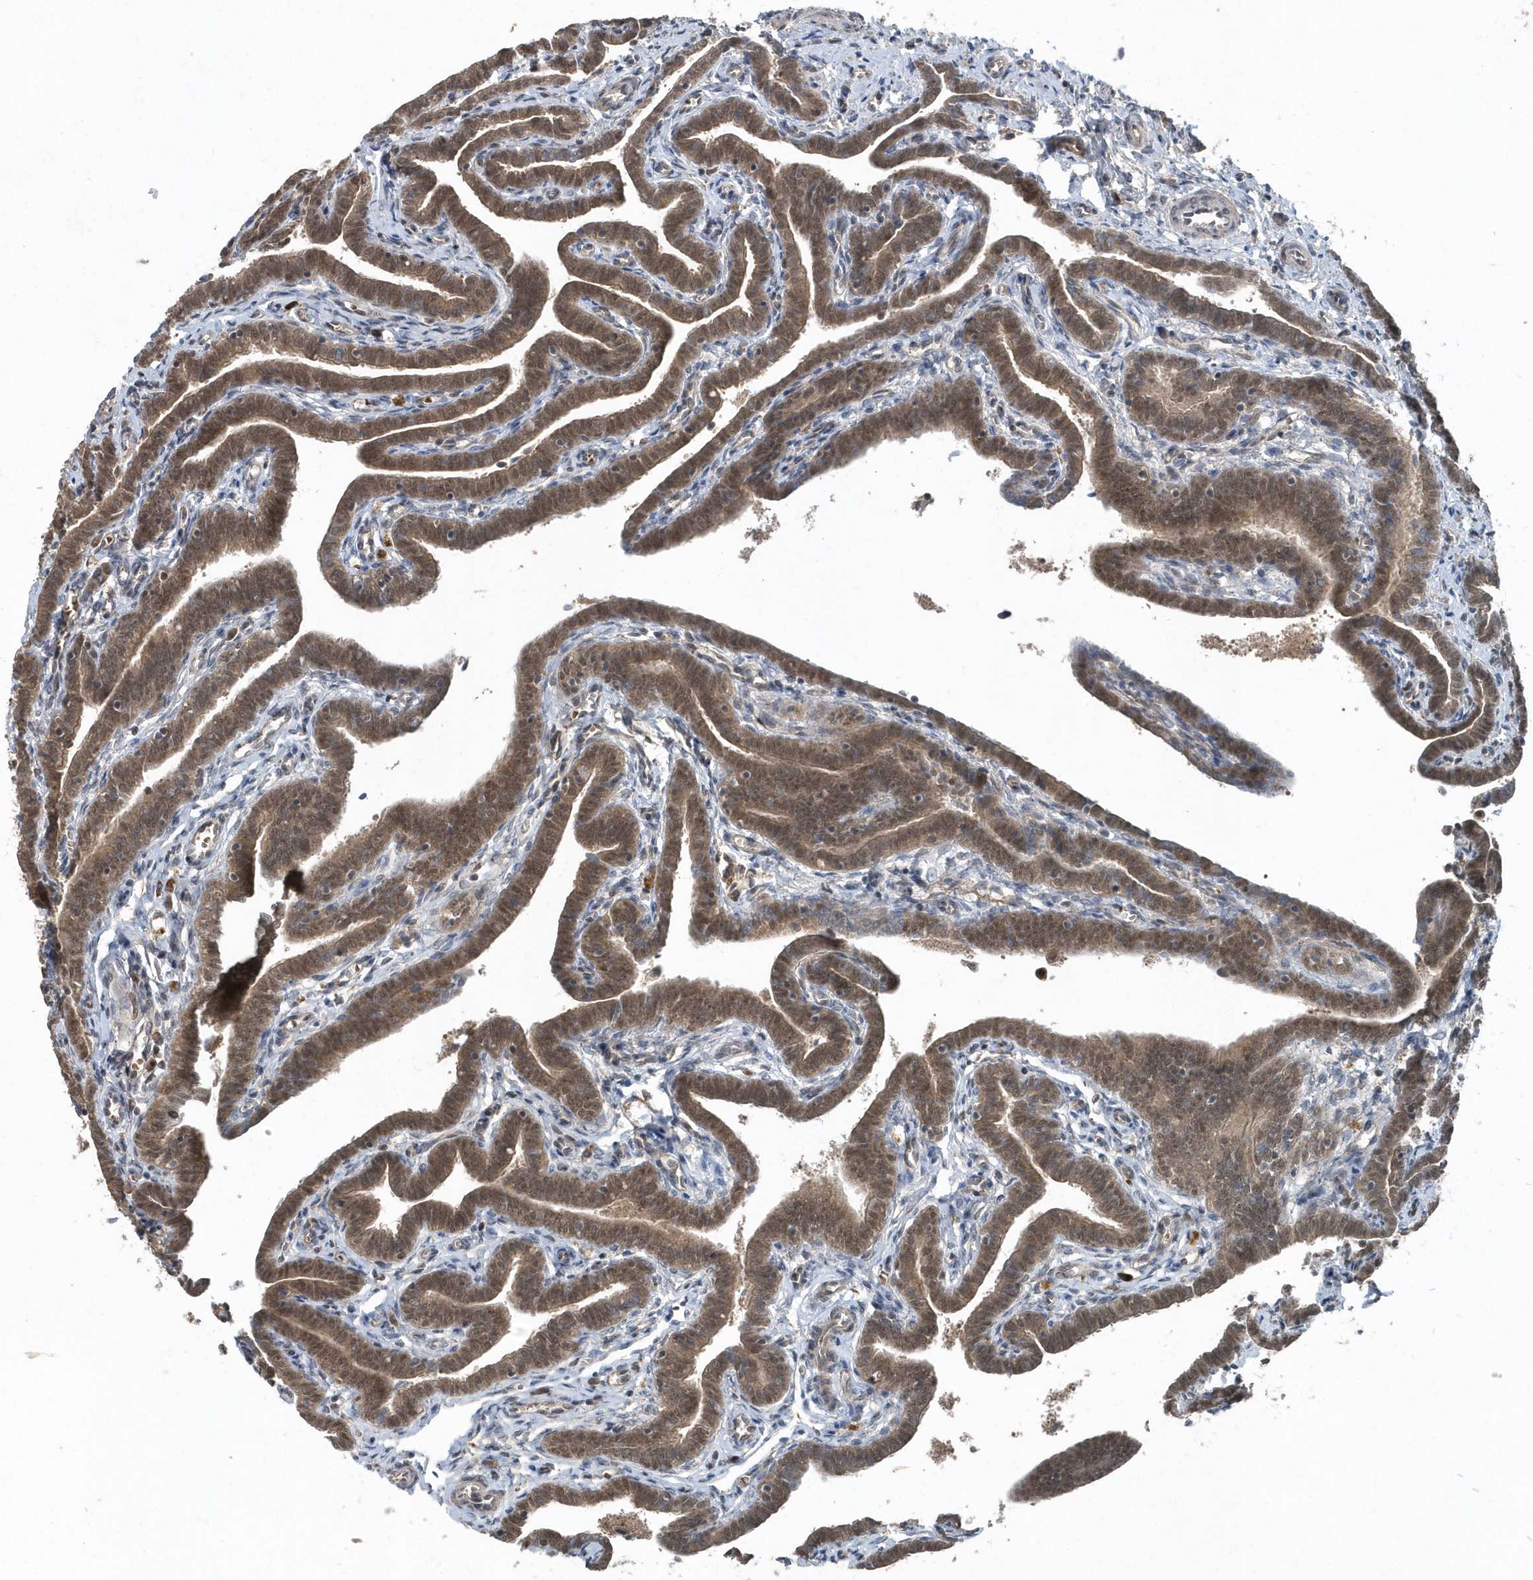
{"staining": {"intensity": "moderate", "quantity": ">75%", "location": "cytoplasmic/membranous,nuclear"}, "tissue": "fallopian tube", "cell_type": "Glandular cells", "image_type": "normal", "snomed": [{"axis": "morphology", "description": "Normal tissue, NOS"}, {"axis": "topography", "description": "Fallopian tube"}], "caption": "Protein staining by immunohistochemistry (IHC) shows moderate cytoplasmic/membranous,nuclear staining in about >75% of glandular cells in benign fallopian tube.", "gene": "QTRT2", "patient": {"sex": "female", "age": 36}}